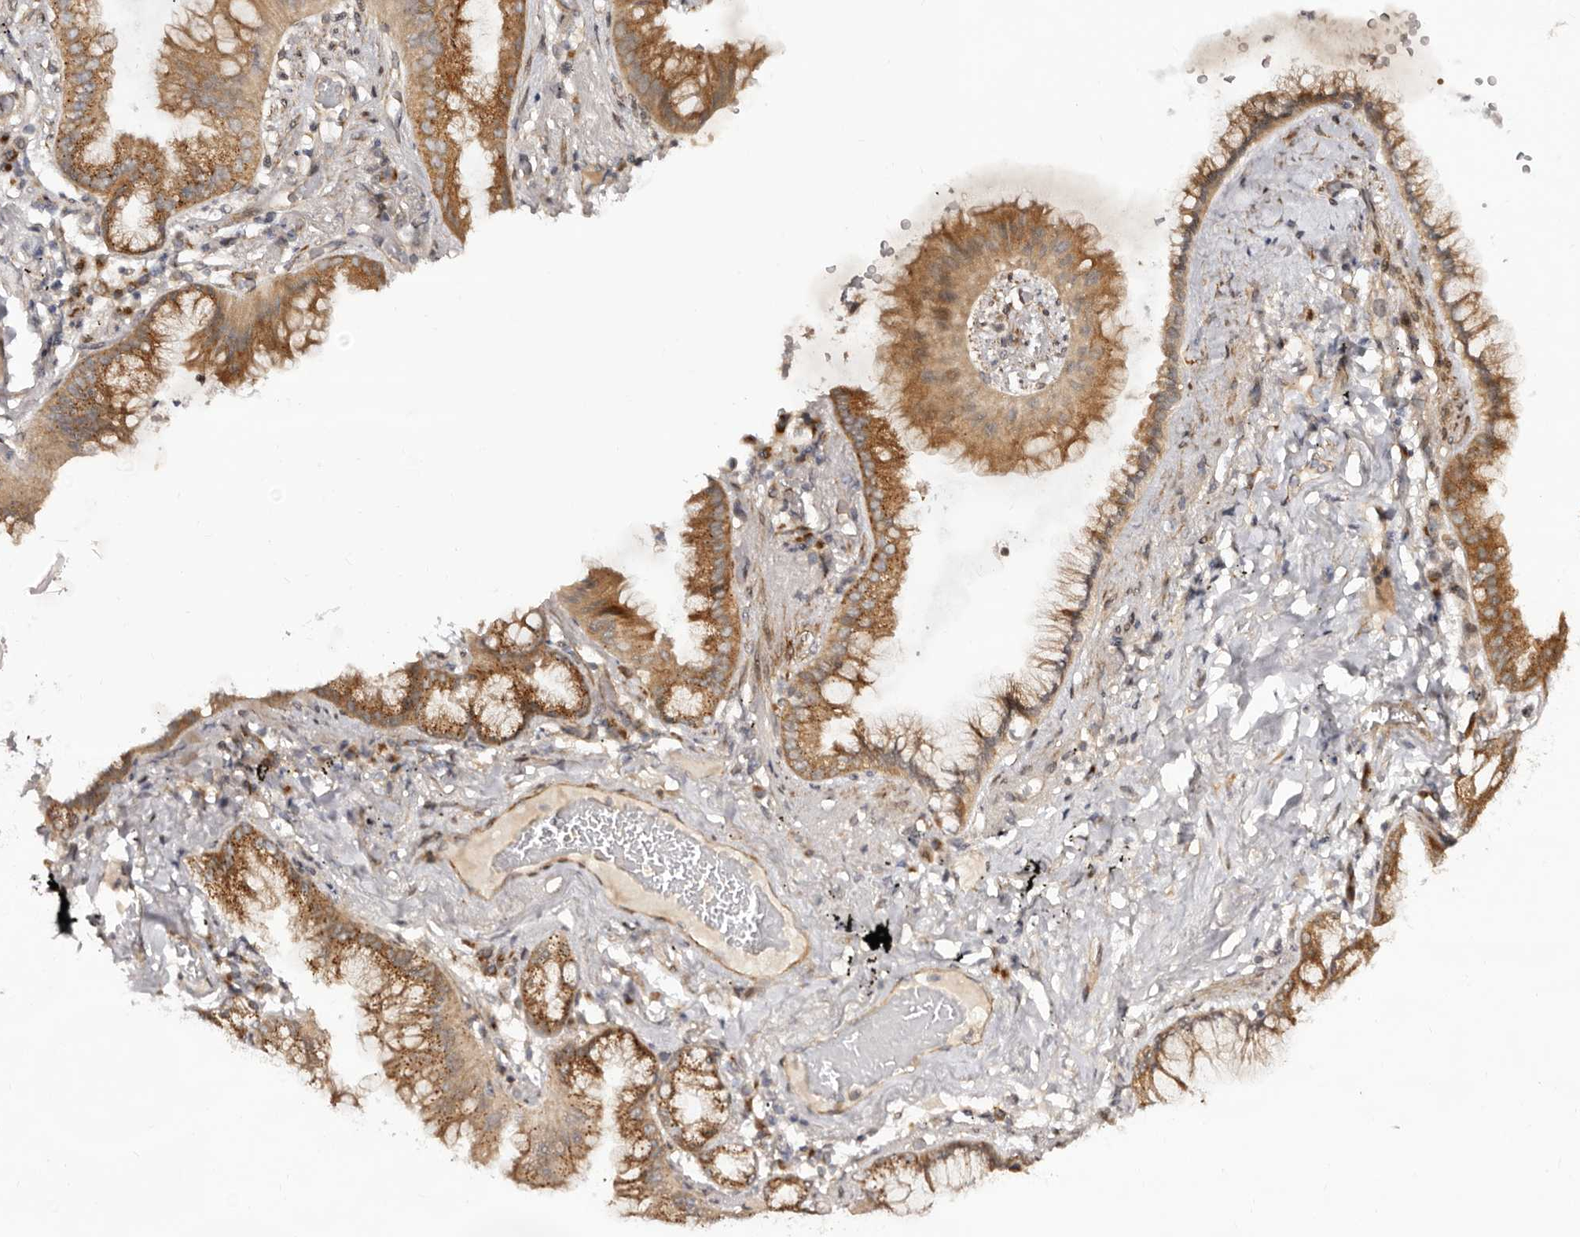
{"staining": {"intensity": "moderate", "quantity": ">75%", "location": "cytoplasmic/membranous"}, "tissue": "lung cancer", "cell_type": "Tumor cells", "image_type": "cancer", "snomed": [{"axis": "morphology", "description": "Adenocarcinoma, NOS"}, {"axis": "topography", "description": "Lung"}], "caption": "Moderate cytoplasmic/membranous positivity is identified in about >75% of tumor cells in lung adenocarcinoma.", "gene": "MICAL2", "patient": {"sex": "female", "age": 70}}